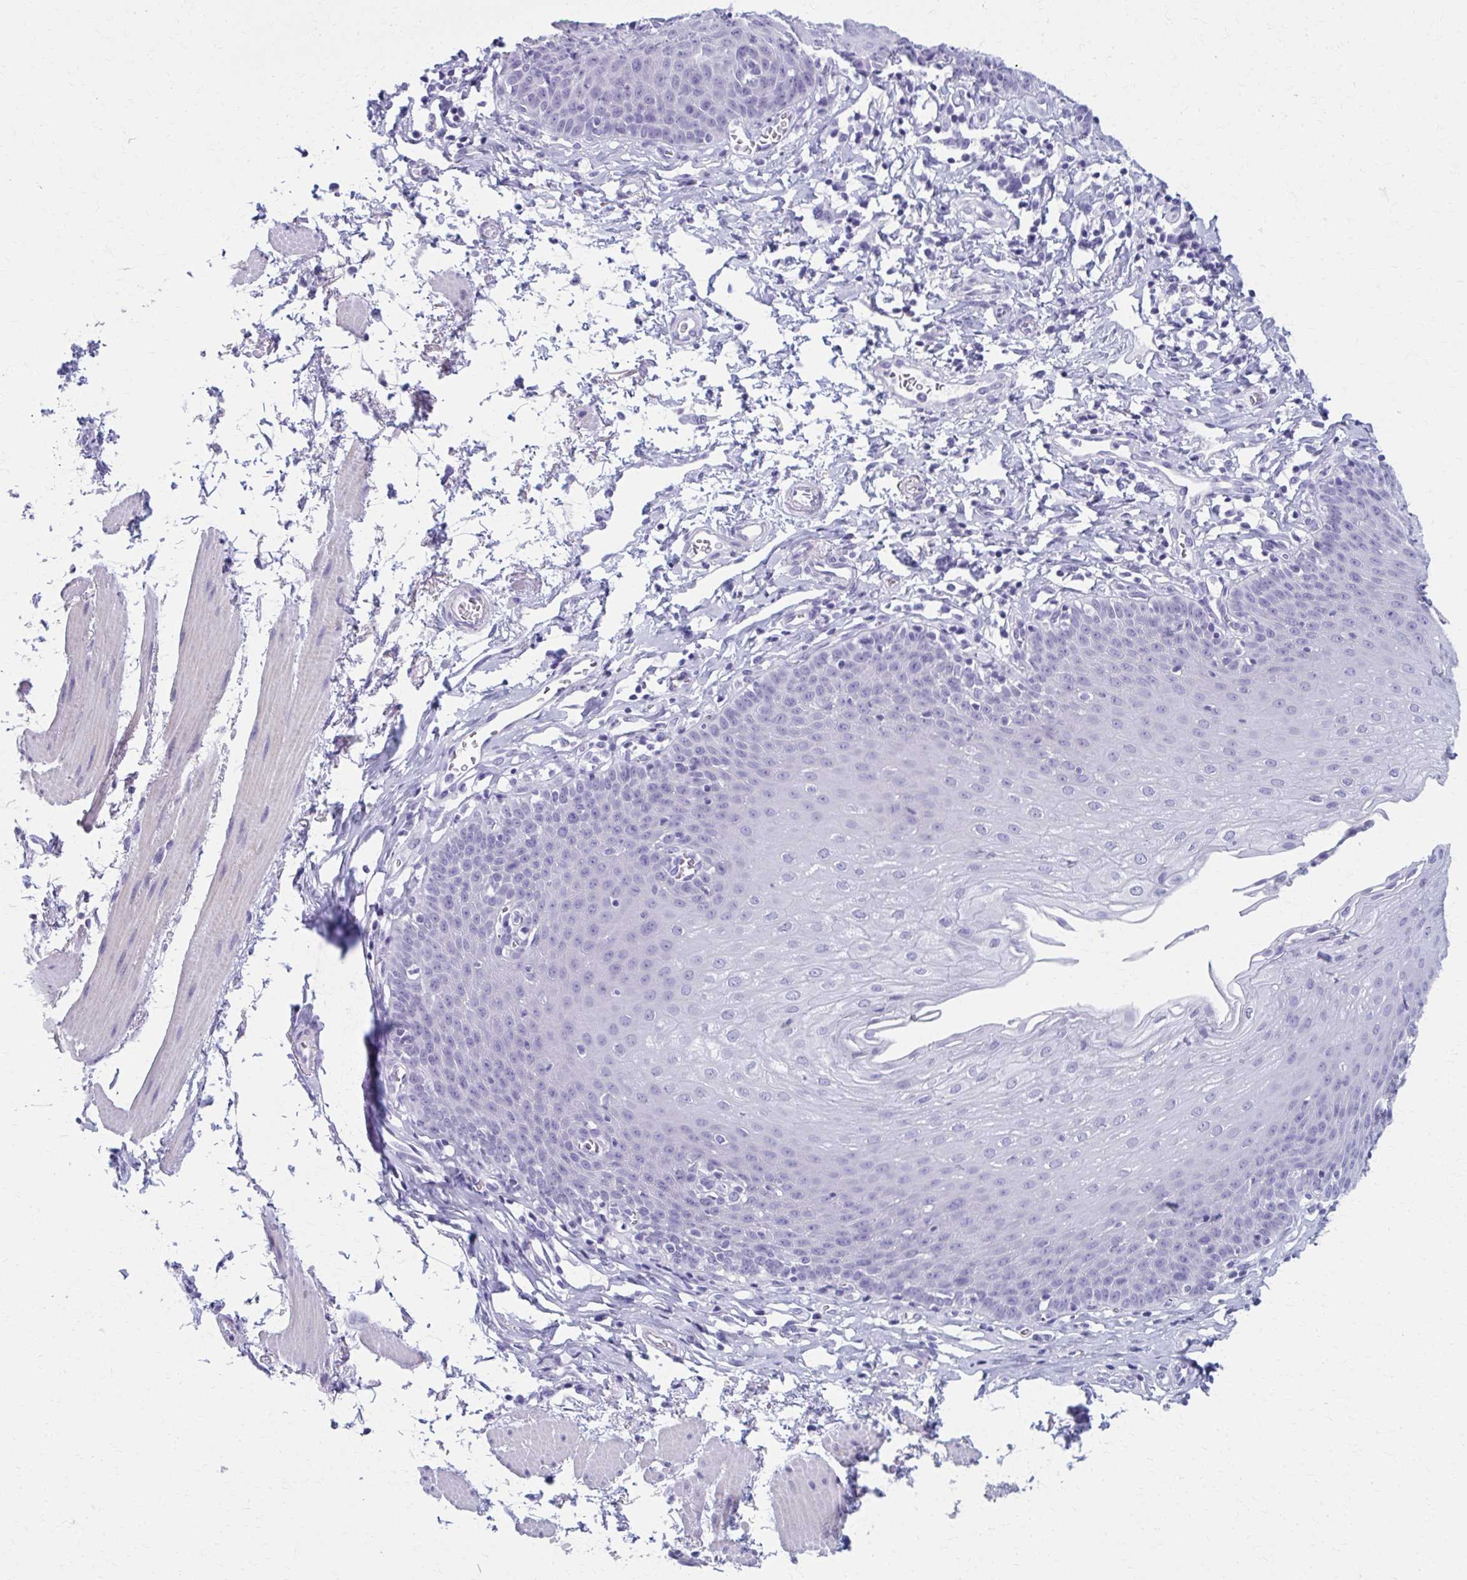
{"staining": {"intensity": "negative", "quantity": "none", "location": "none"}, "tissue": "esophagus", "cell_type": "Squamous epithelial cells", "image_type": "normal", "snomed": [{"axis": "morphology", "description": "Normal tissue, NOS"}, {"axis": "topography", "description": "Esophagus"}], "caption": "Squamous epithelial cells are negative for protein expression in benign human esophagus. (DAB (3,3'-diaminobenzidine) immunohistochemistry with hematoxylin counter stain).", "gene": "MPLKIP", "patient": {"sex": "female", "age": 81}}